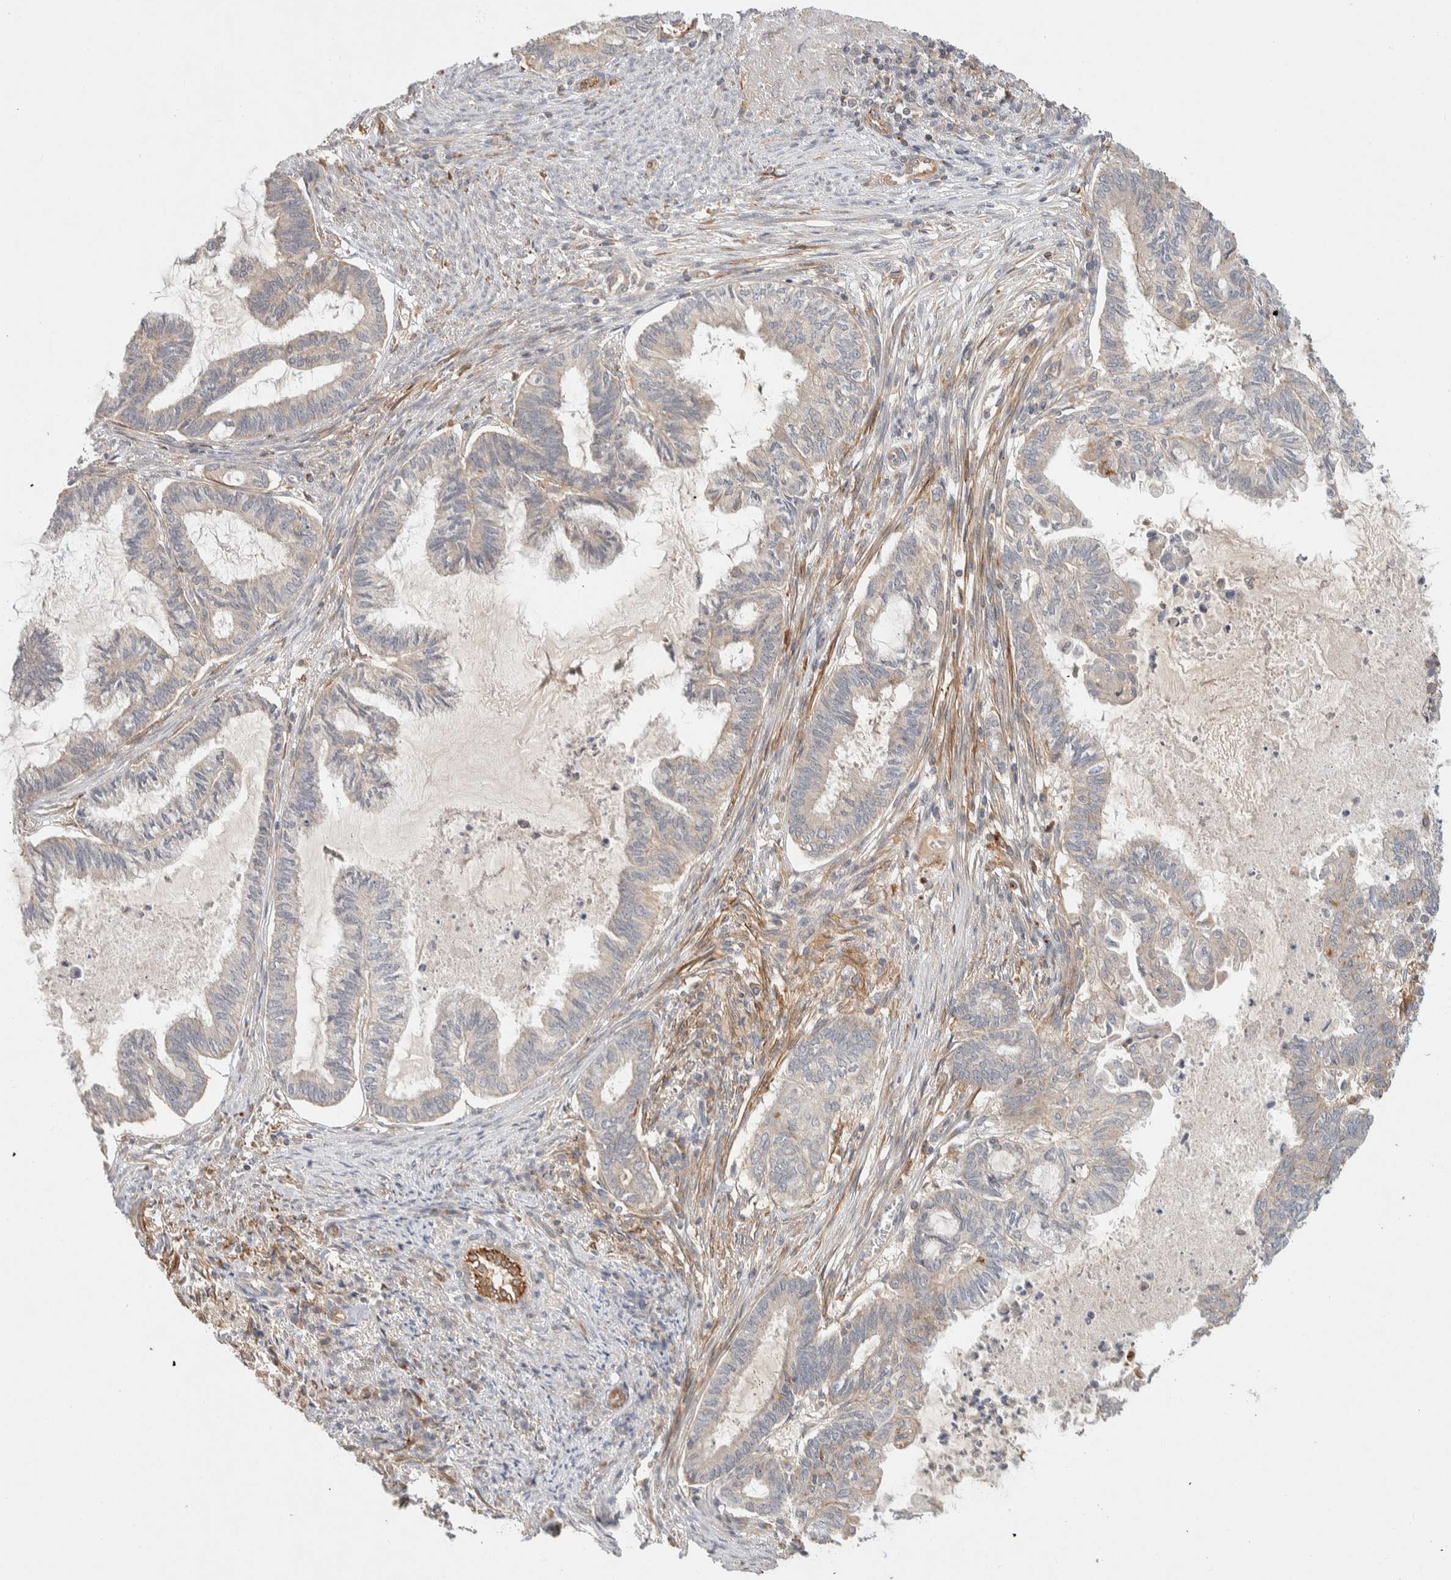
{"staining": {"intensity": "negative", "quantity": "none", "location": "none"}, "tissue": "endometrial cancer", "cell_type": "Tumor cells", "image_type": "cancer", "snomed": [{"axis": "morphology", "description": "Adenocarcinoma, NOS"}, {"axis": "topography", "description": "Endometrium"}], "caption": "An image of adenocarcinoma (endometrial) stained for a protein shows no brown staining in tumor cells.", "gene": "KIF9", "patient": {"sex": "female", "age": 86}}